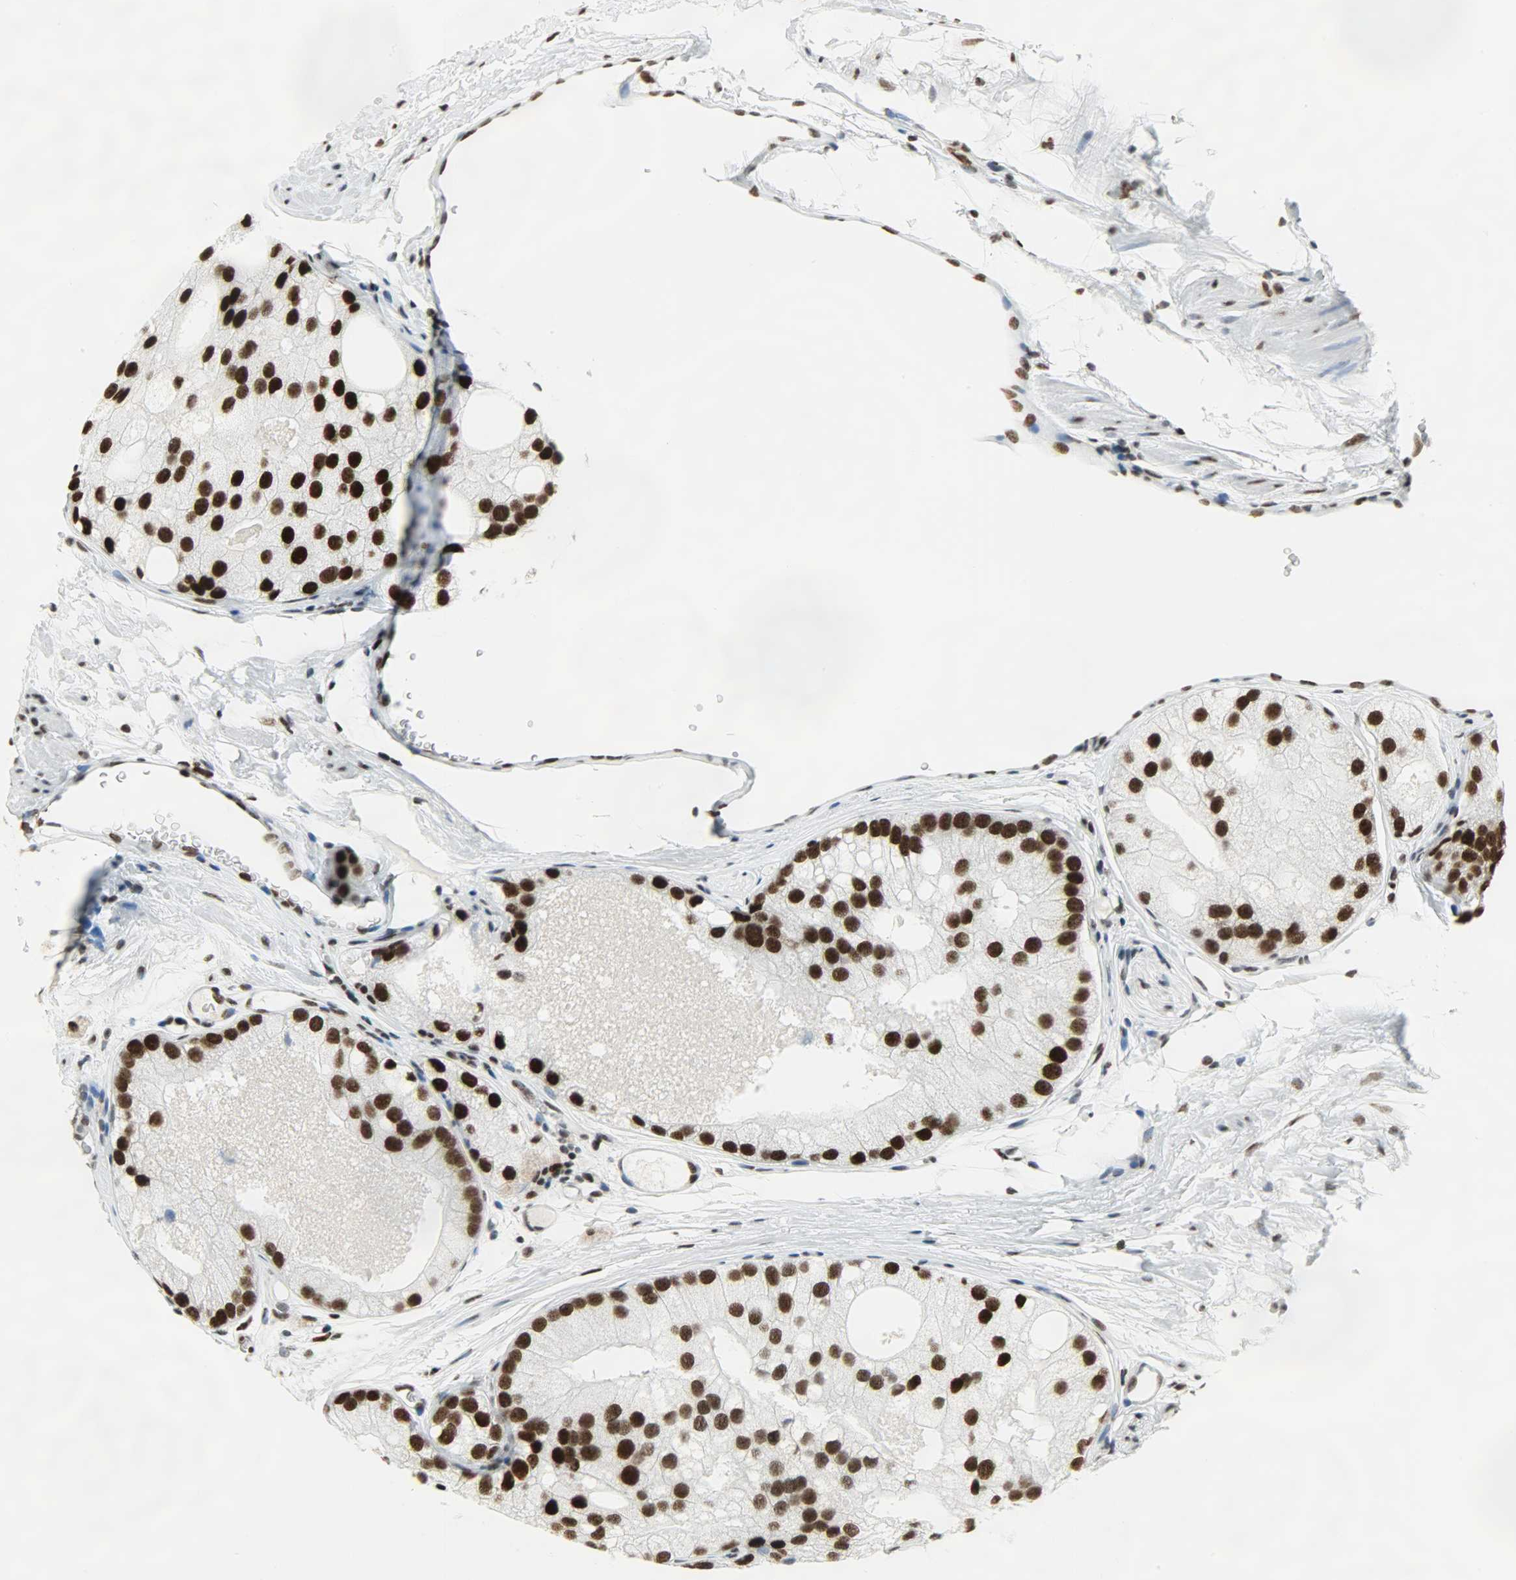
{"staining": {"intensity": "strong", "quantity": ">75%", "location": "nuclear"}, "tissue": "prostate cancer", "cell_type": "Tumor cells", "image_type": "cancer", "snomed": [{"axis": "morphology", "description": "Adenocarcinoma, Low grade"}, {"axis": "topography", "description": "Prostate"}], "caption": "Strong nuclear protein positivity is appreciated in about >75% of tumor cells in low-grade adenocarcinoma (prostate).", "gene": "SNRPA", "patient": {"sex": "male", "age": 69}}